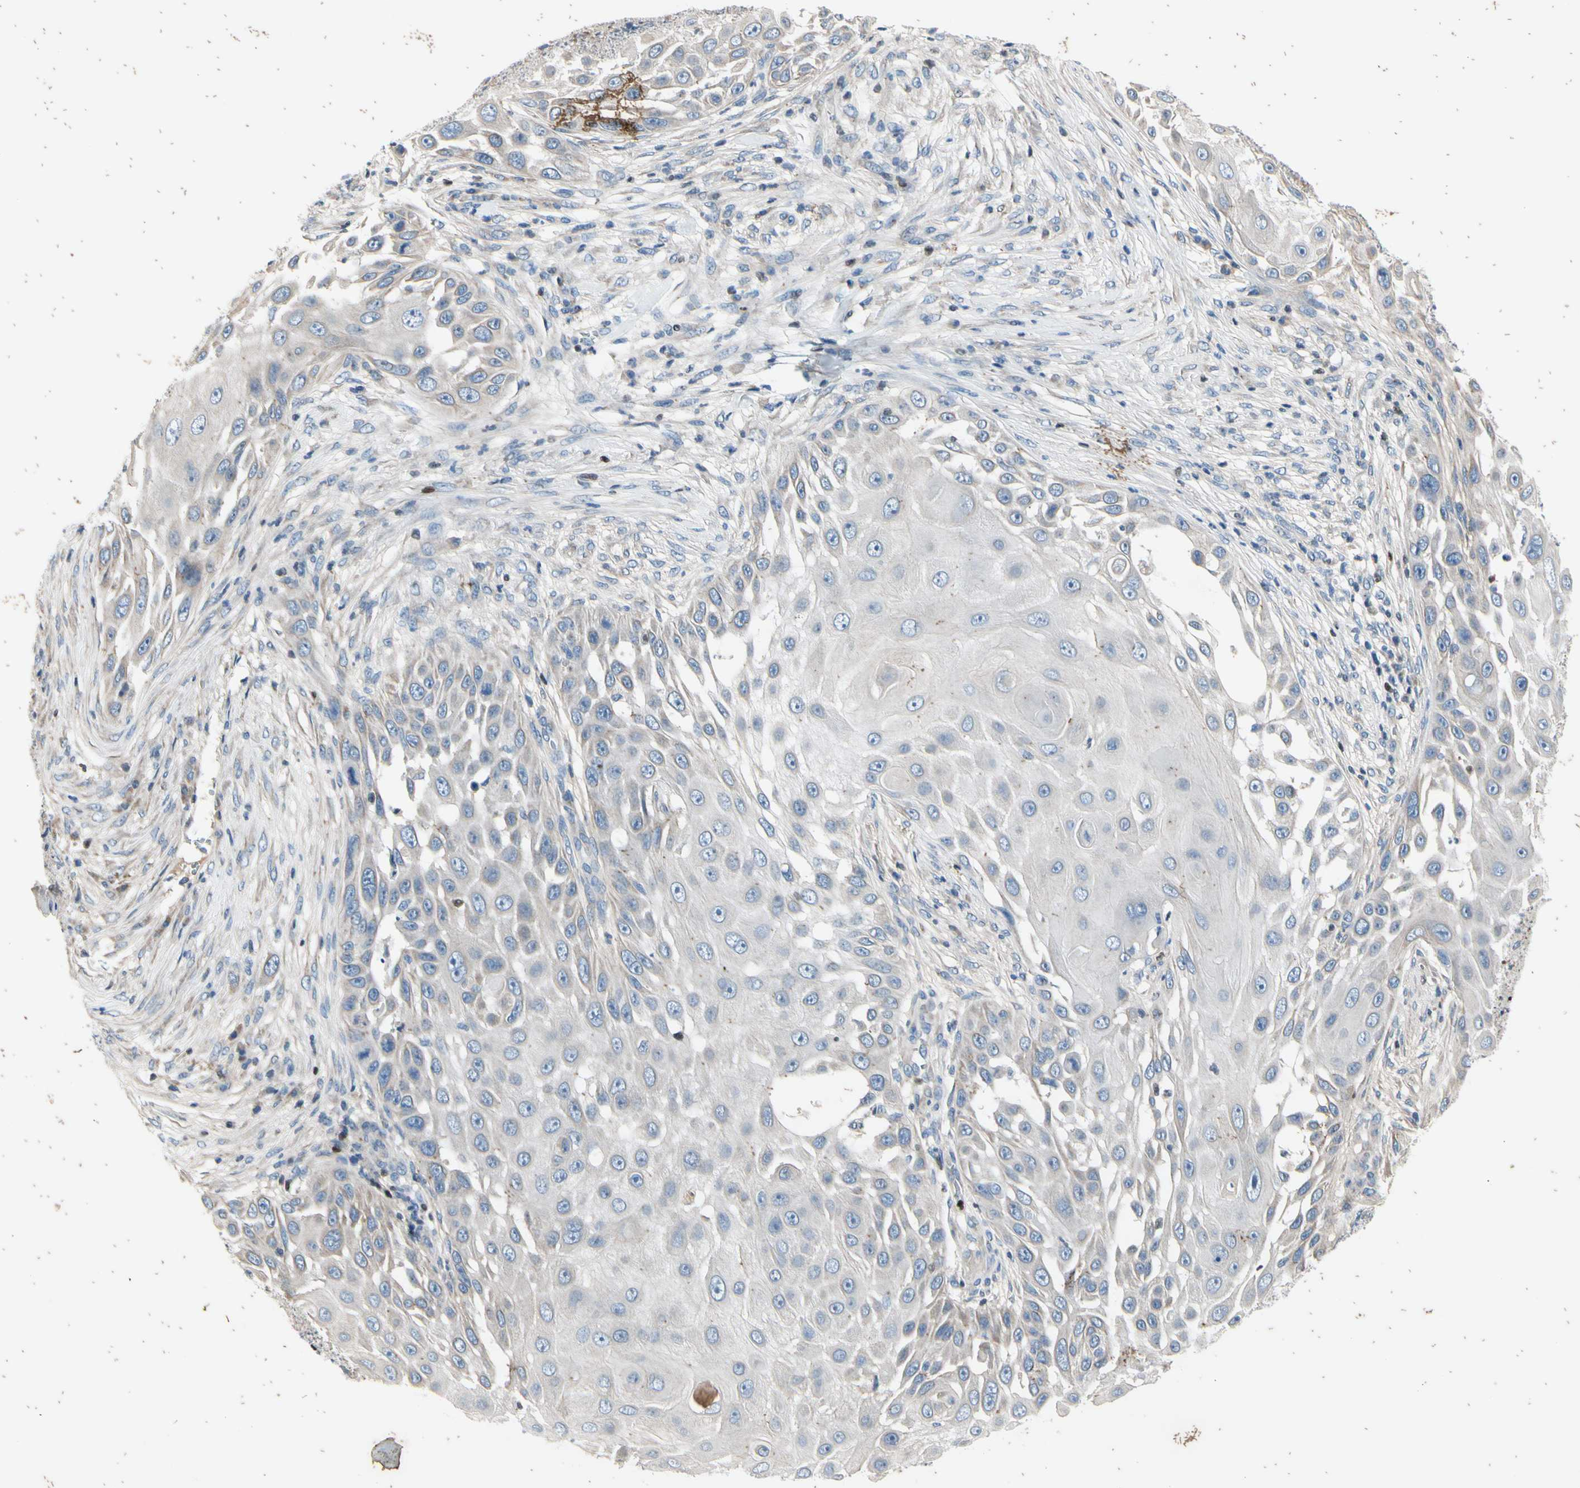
{"staining": {"intensity": "negative", "quantity": "none", "location": "none"}, "tissue": "skin cancer", "cell_type": "Tumor cells", "image_type": "cancer", "snomed": [{"axis": "morphology", "description": "Squamous cell carcinoma, NOS"}, {"axis": "topography", "description": "Skin"}], "caption": "Immunohistochemical staining of skin squamous cell carcinoma exhibits no significant staining in tumor cells.", "gene": "TBX21", "patient": {"sex": "female", "age": 44}}